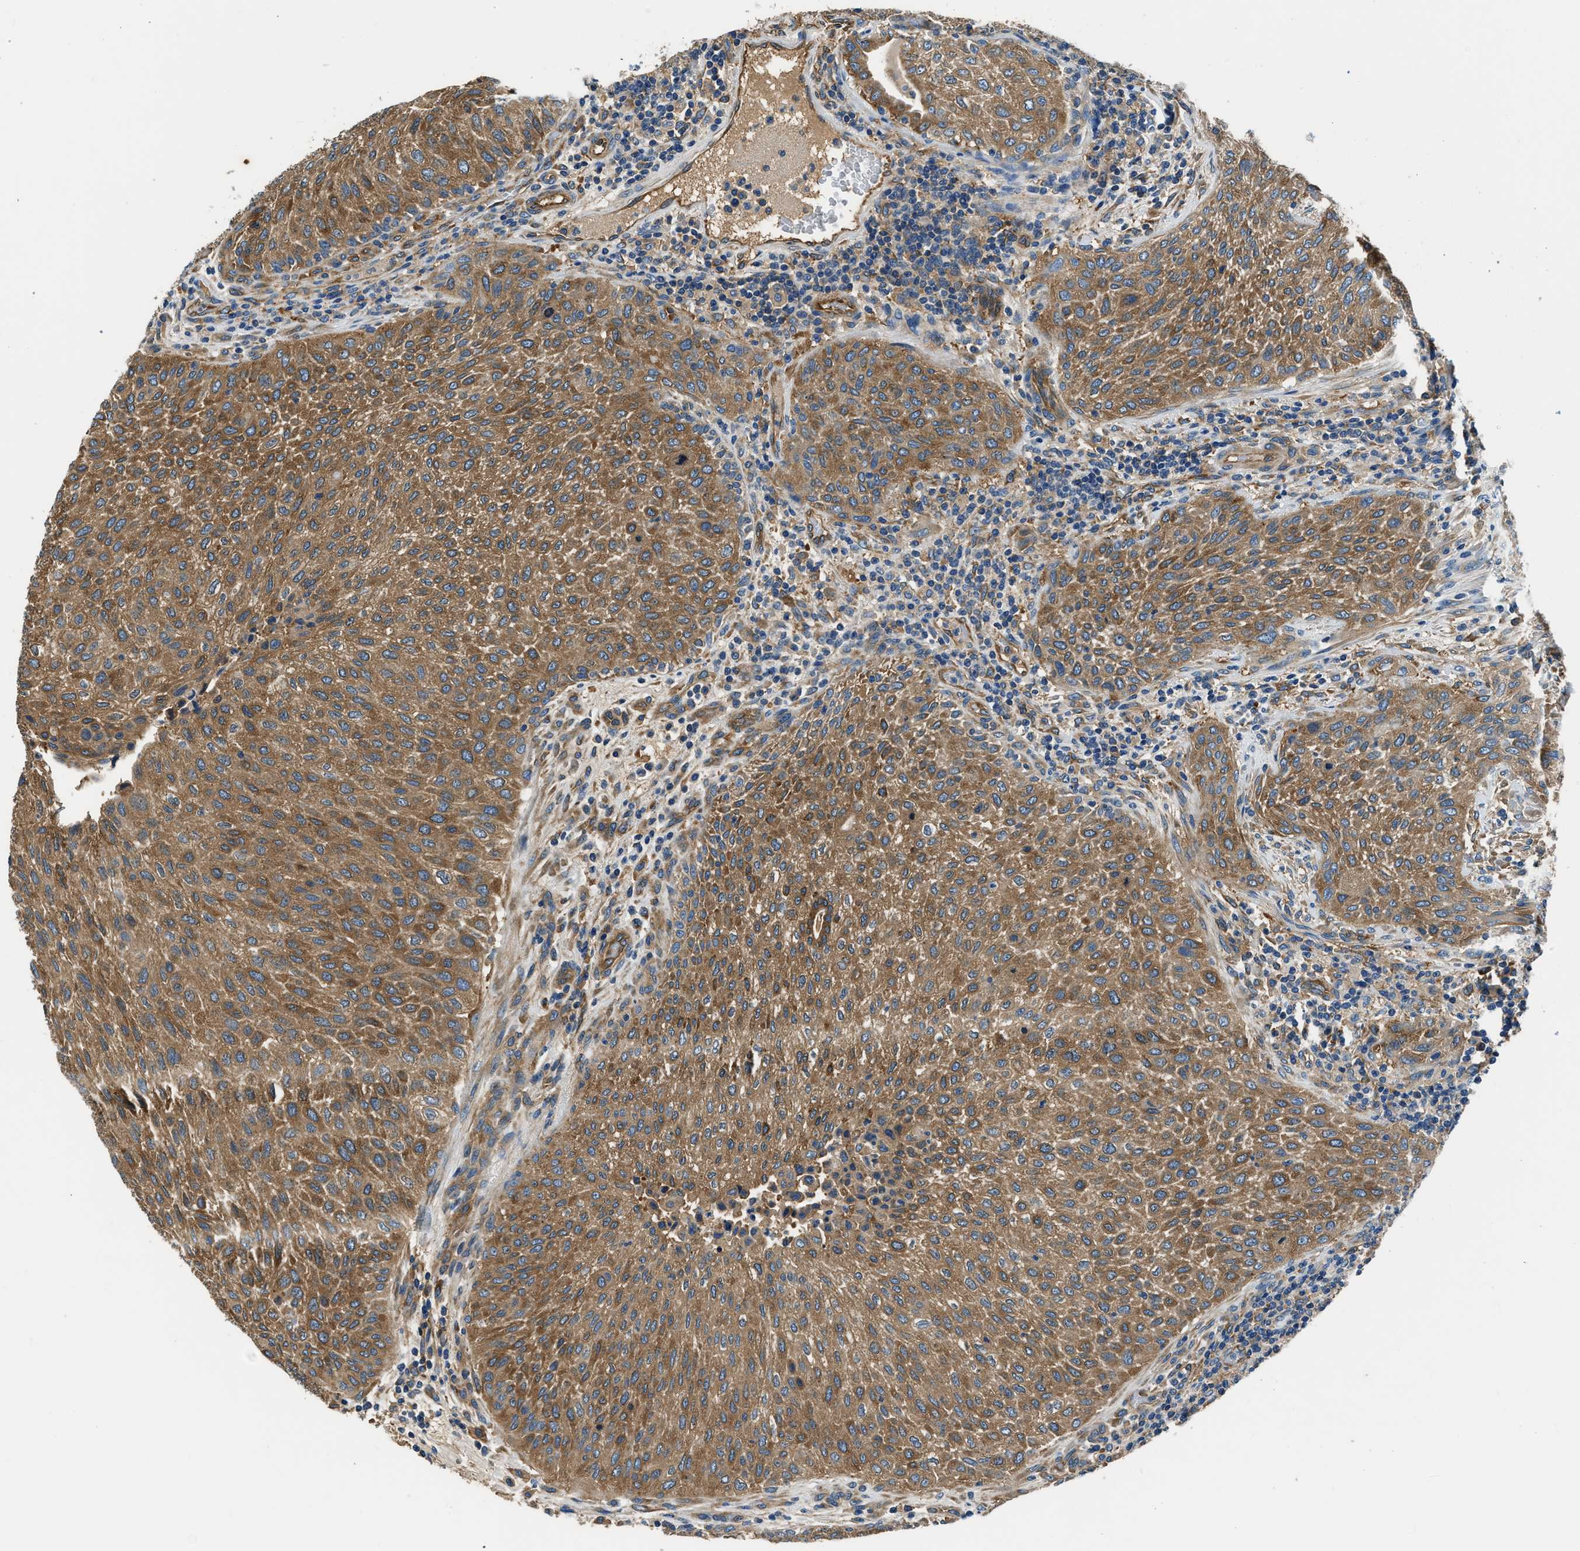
{"staining": {"intensity": "moderate", "quantity": ">75%", "location": "cytoplasmic/membranous"}, "tissue": "urothelial cancer", "cell_type": "Tumor cells", "image_type": "cancer", "snomed": [{"axis": "morphology", "description": "Urothelial carcinoma, Low grade"}, {"axis": "morphology", "description": "Urothelial carcinoma, High grade"}, {"axis": "topography", "description": "Urinary bladder"}], "caption": "This micrograph exhibits IHC staining of human urothelial carcinoma (high-grade), with medium moderate cytoplasmic/membranous positivity in approximately >75% of tumor cells.", "gene": "EEA1", "patient": {"sex": "male", "age": 35}}